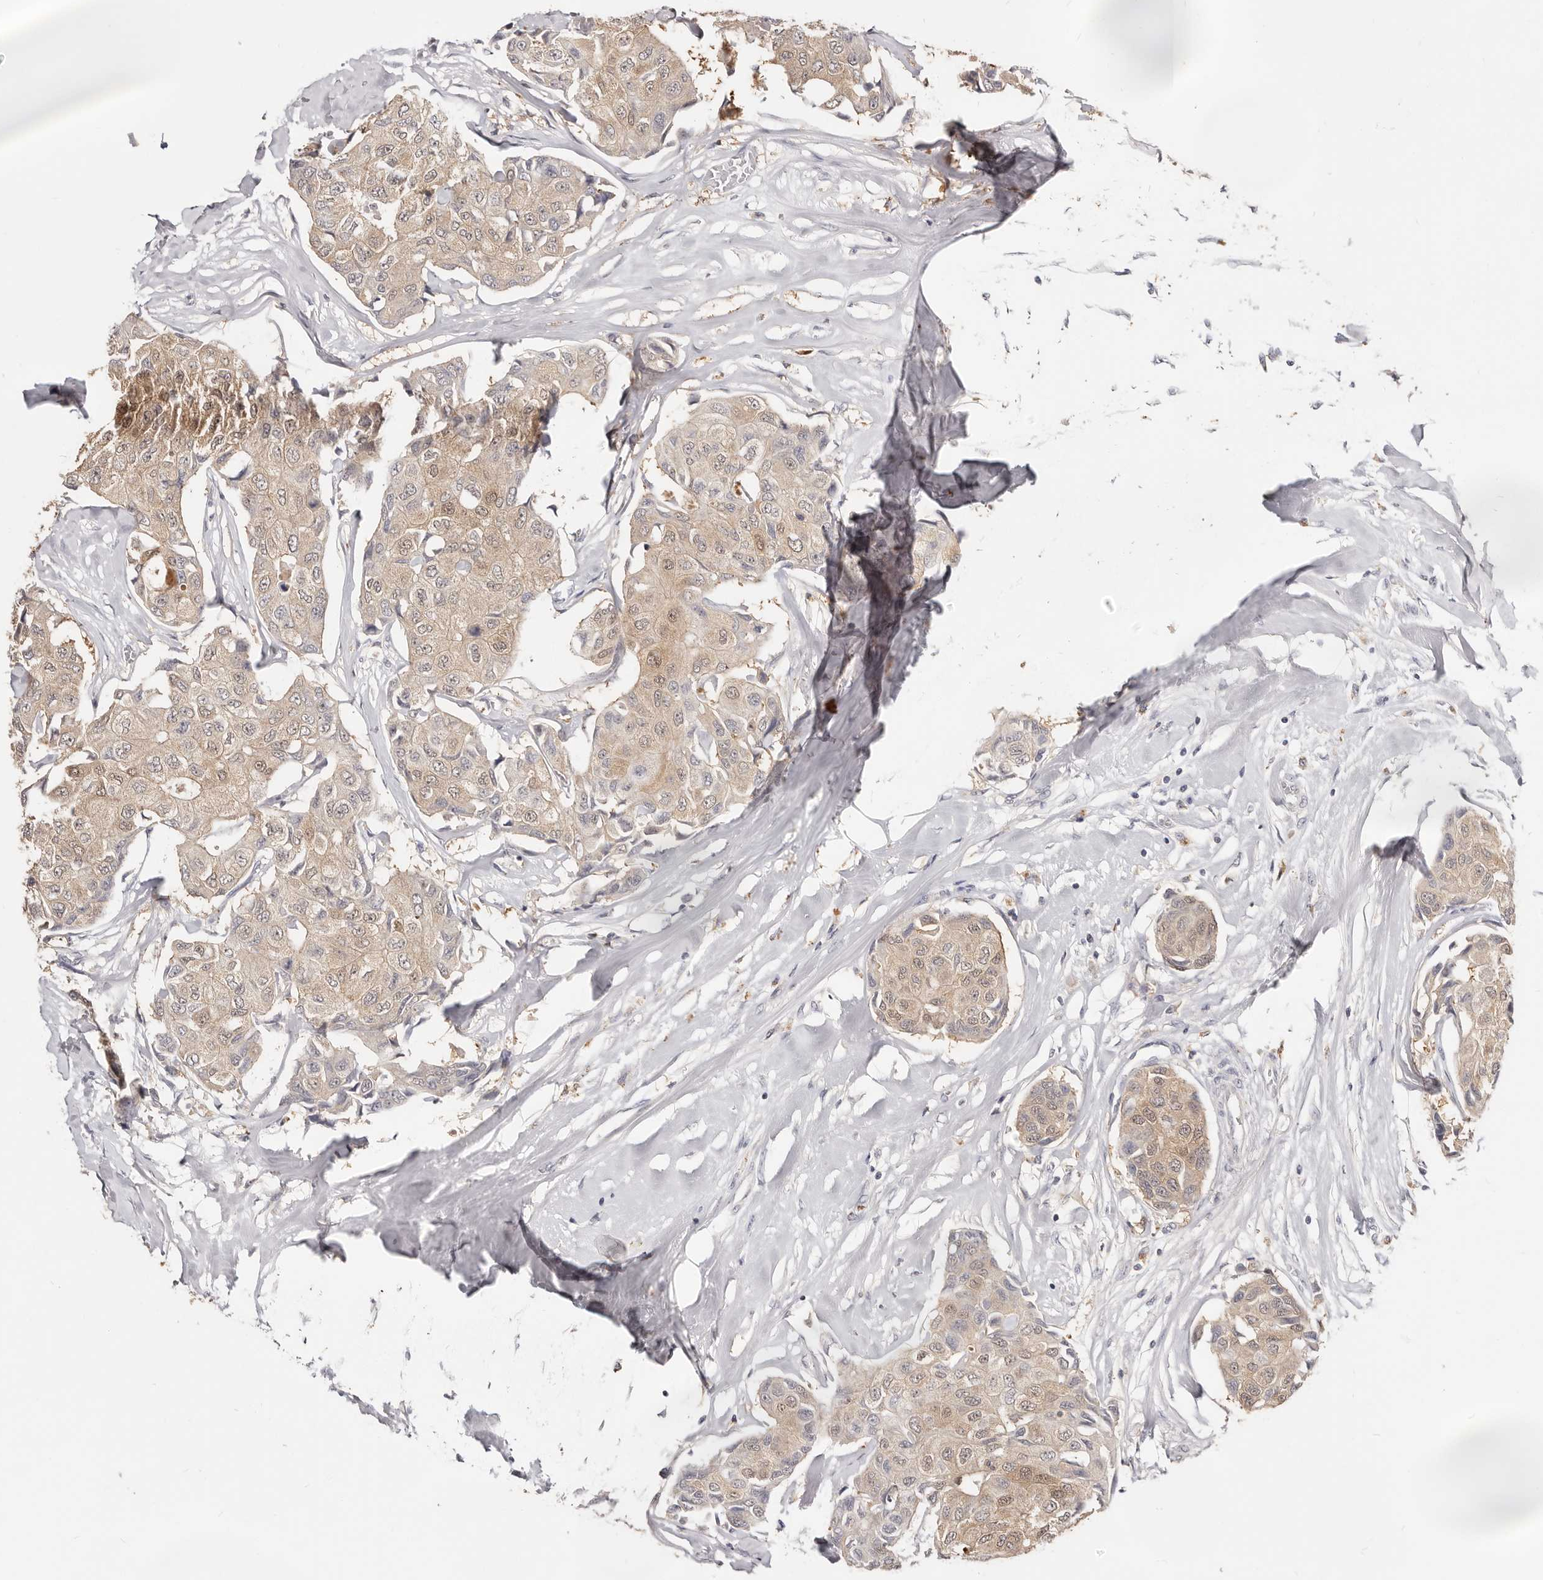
{"staining": {"intensity": "weak", "quantity": ">75%", "location": "cytoplasmic/membranous,nuclear"}, "tissue": "breast cancer", "cell_type": "Tumor cells", "image_type": "cancer", "snomed": [{"axis": "morphology", "description": "Duct carcinoma"}, {"axis": "topography", "description": "Breast"}], "caption": "An immunohistochemistry micrograph of tumor tissue is shown. Protein staining in brown labels weak cytoplasmic/membranous and nuclear positivity in breast cancer (infiltrating ductal carcinoma) within tumor cells.", "gene": "TSPAN13", "patient": {"sex": "female", "age": 80}}